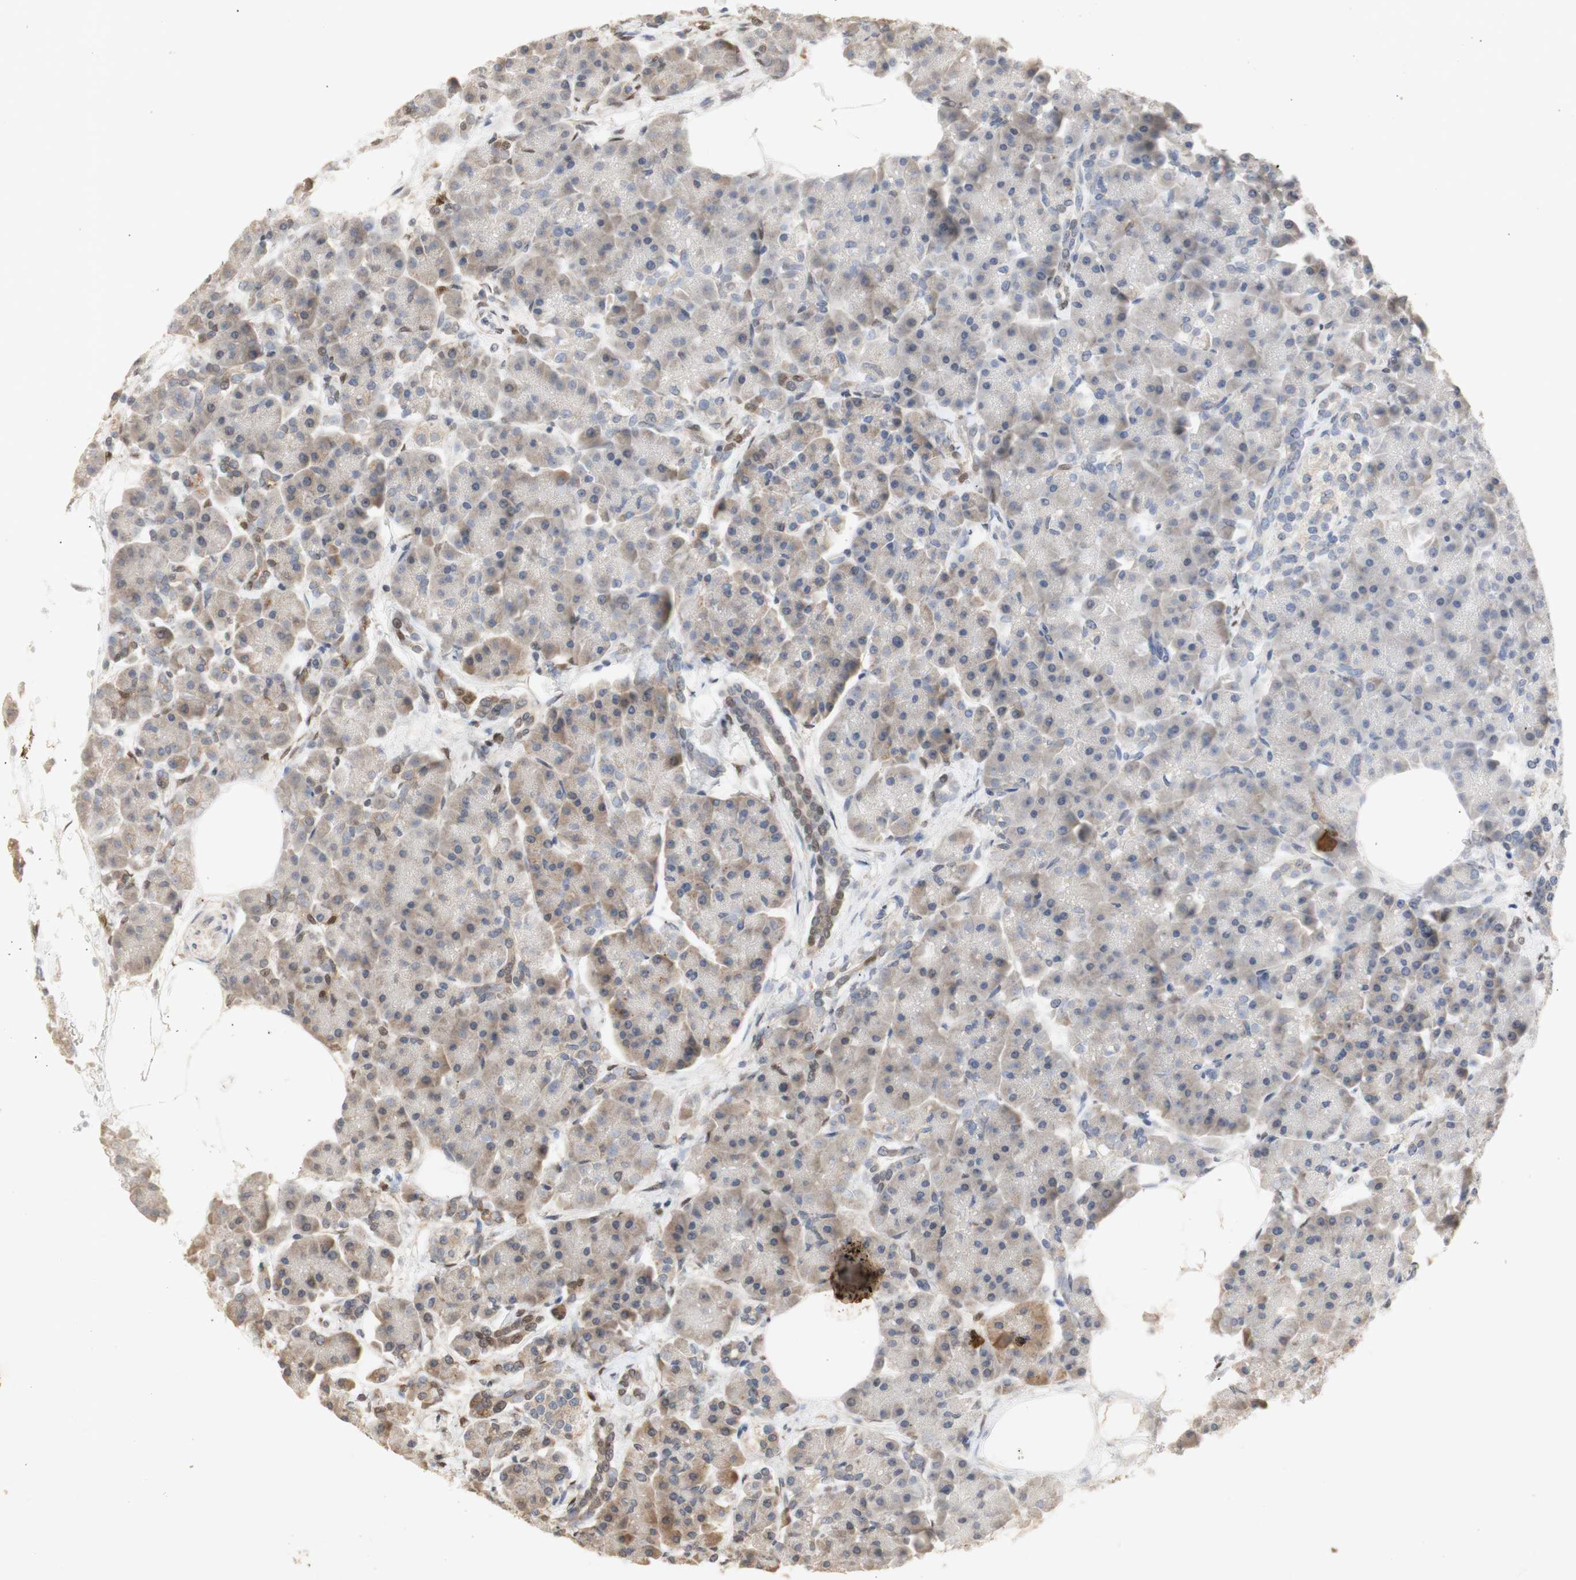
{"staining": {"intensity": "weak", "quantity": "<25%", "location": "cytoplasmic/membranous"}, "tissue": "pancreas", "cell_type": "Exocrine glandular cells", "image_type": "normal", "snomed": [{"axis": "morphology", "description": "Normal tissue, NOS"}, {"axis": "topography", "description": "Pancreas"}], "caption": "The photomicrograph displays no significant positivity in exocrine glandular cells of pancreas. The staining is performed using DAB brown chromogen with nuclei counter-stained in using hematoxylin.", "gene": "FOSB", "patient": {"sex": "female", "age": 70}}